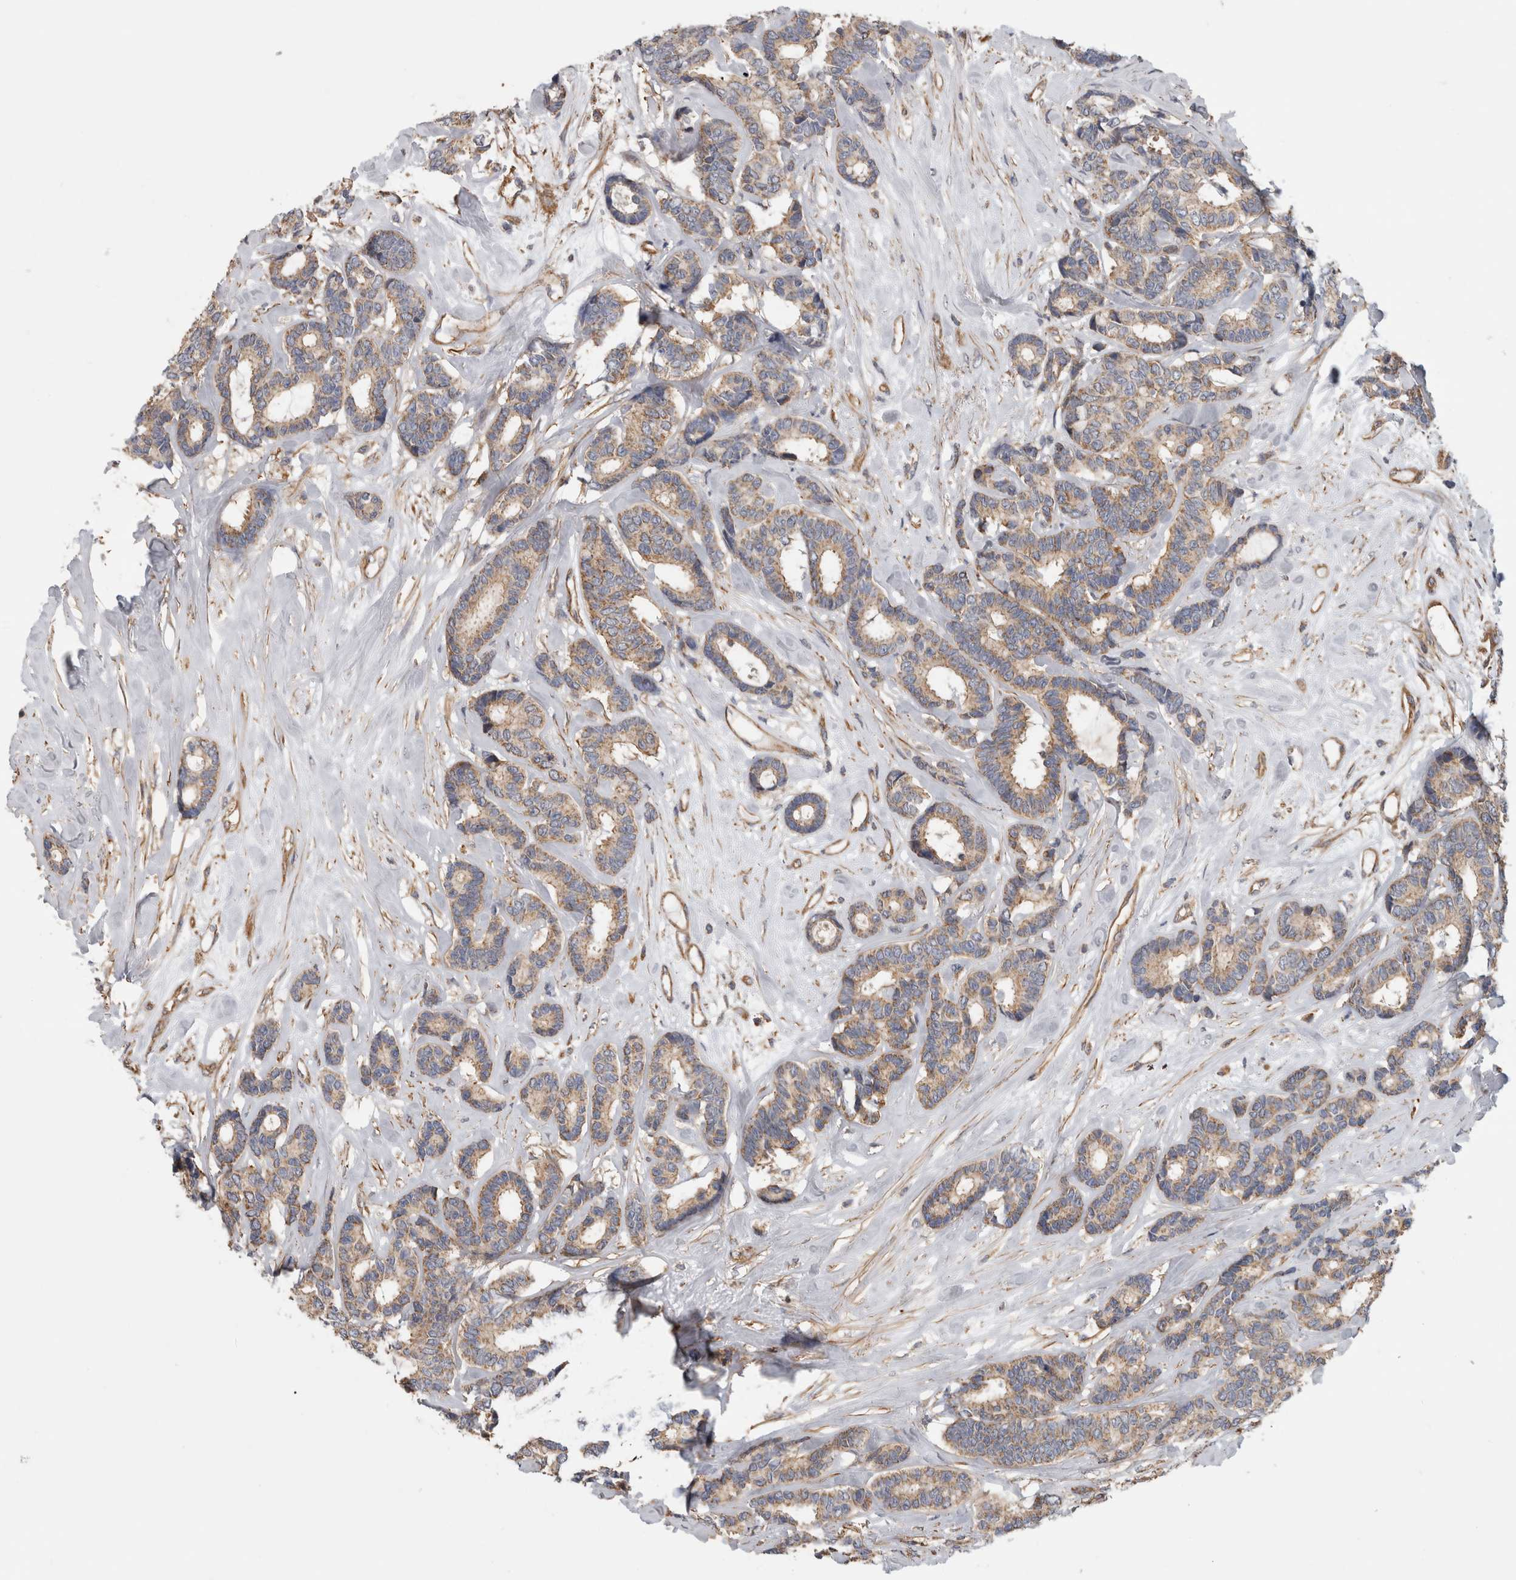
{"staining": {"intensity": "weak", "quantity": ">75%", "location": "cytoplasmic/membranous"}, "tissue": "breast cancer", "cell_type": "Tumor cells", "image_type": "cancer", "snomed": [{"axis": "morphology", "description": "Duct carcinoma"}, {"axis": "topography", "description": "Breast"}], "caption": "Brown immunohistochemical staining in breast intraductal carcinoma demonstrates weak cytoplasmic/membranous positivity in approximately >75% of tumor cells.", "gene": "SFXN2", "patient": {"sex": "female", "age": 87}}